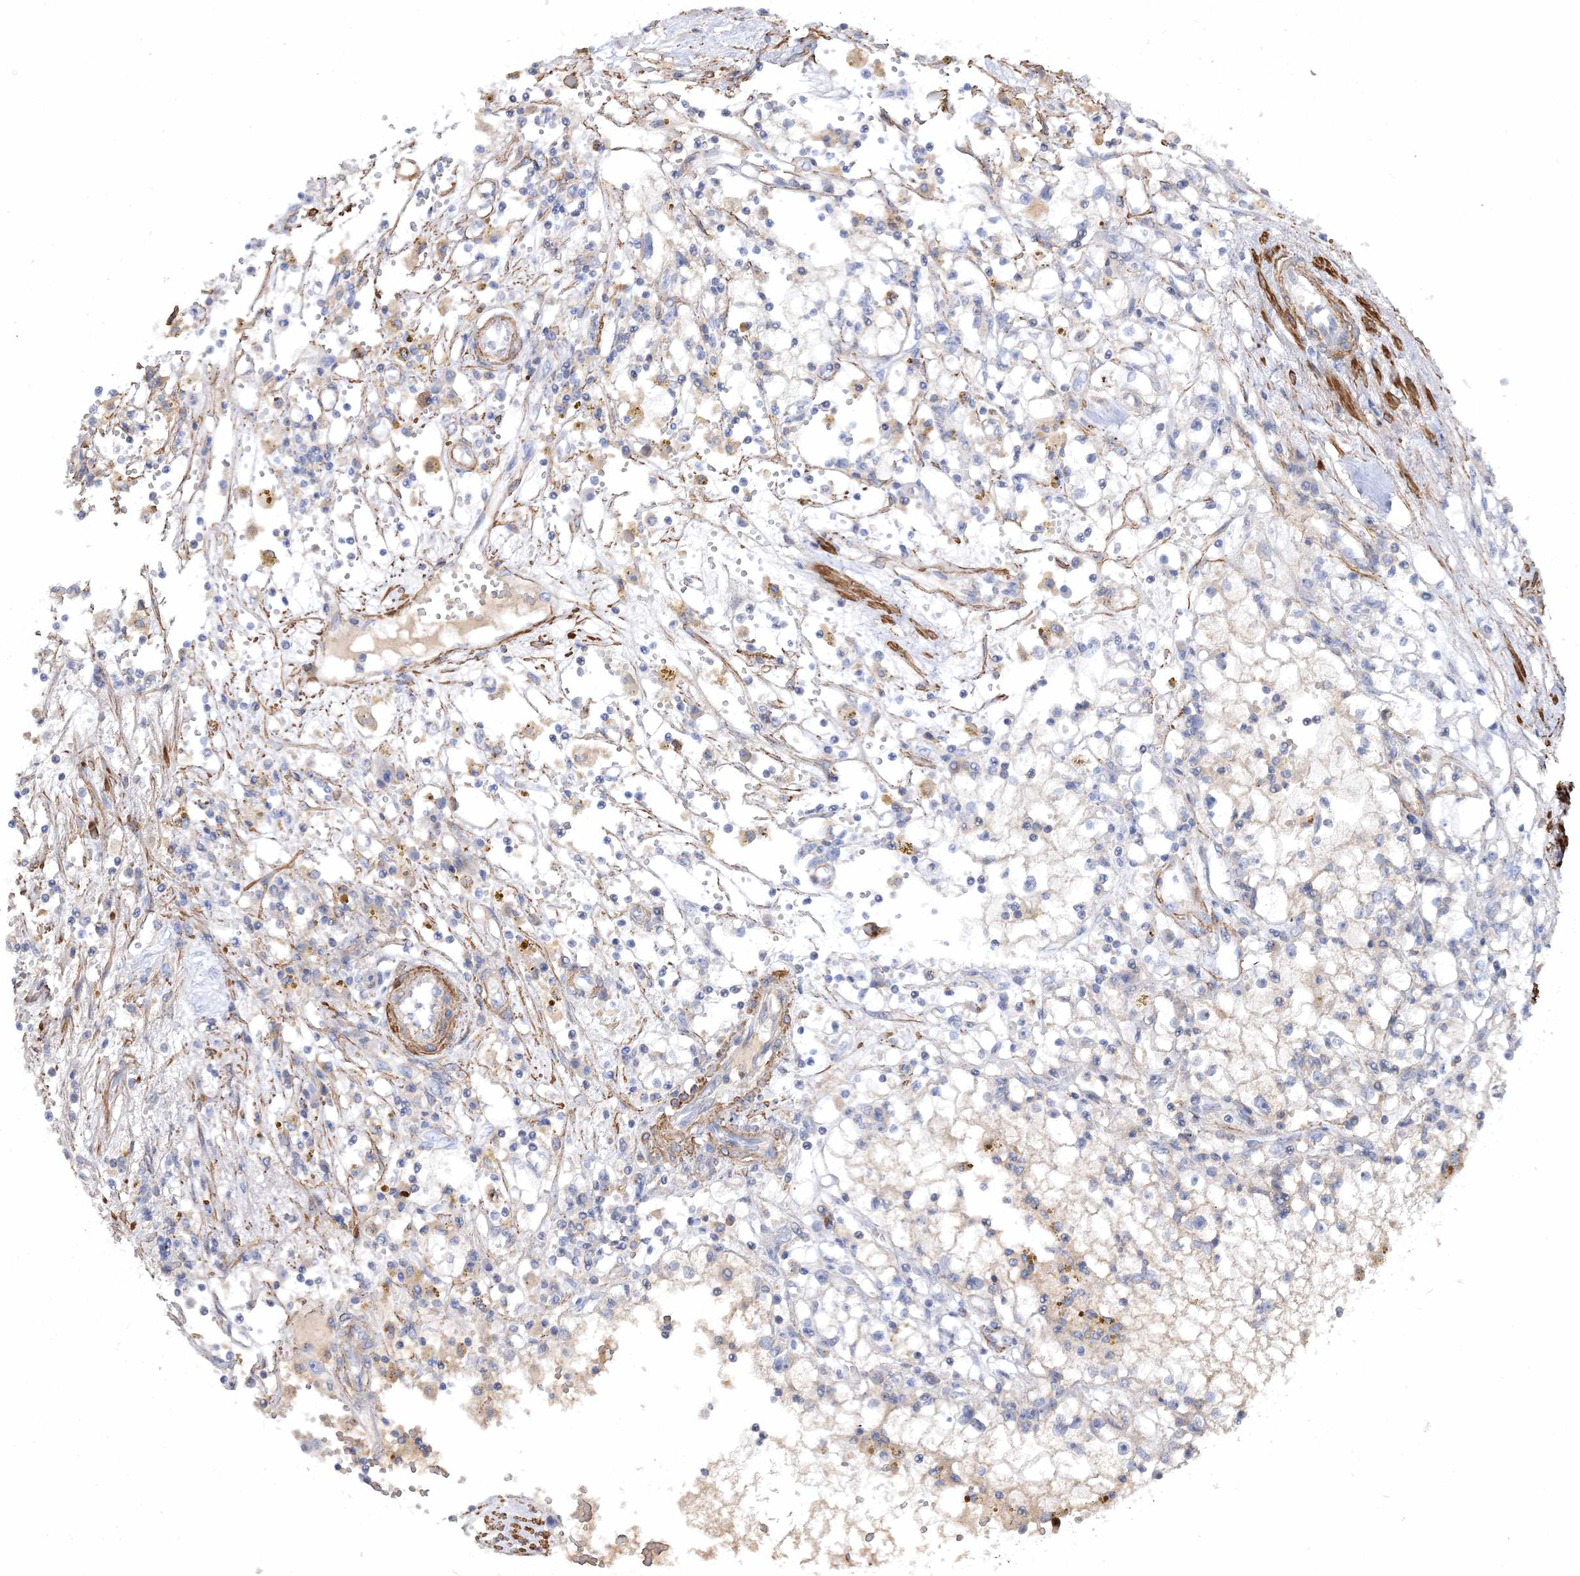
{"staining": {"intensity": "negative", "quantity": "none", "location": "none"}, "tissue": "renal cancer", "cell_type": "Tumor cells", "image_type": "cancer", "snomed": [{"axis": "morphology", "description": "Adenocarcinoma, NOS"}, {"axis": "topography", "description": "Kidney"}], "caption": "A photomicrograph of renal adenocarcinoma stained for a protein exhibits no brown staining in tumor cells.", "gene": "RTN2", "patient": {"sex": "male", "age": 56}}